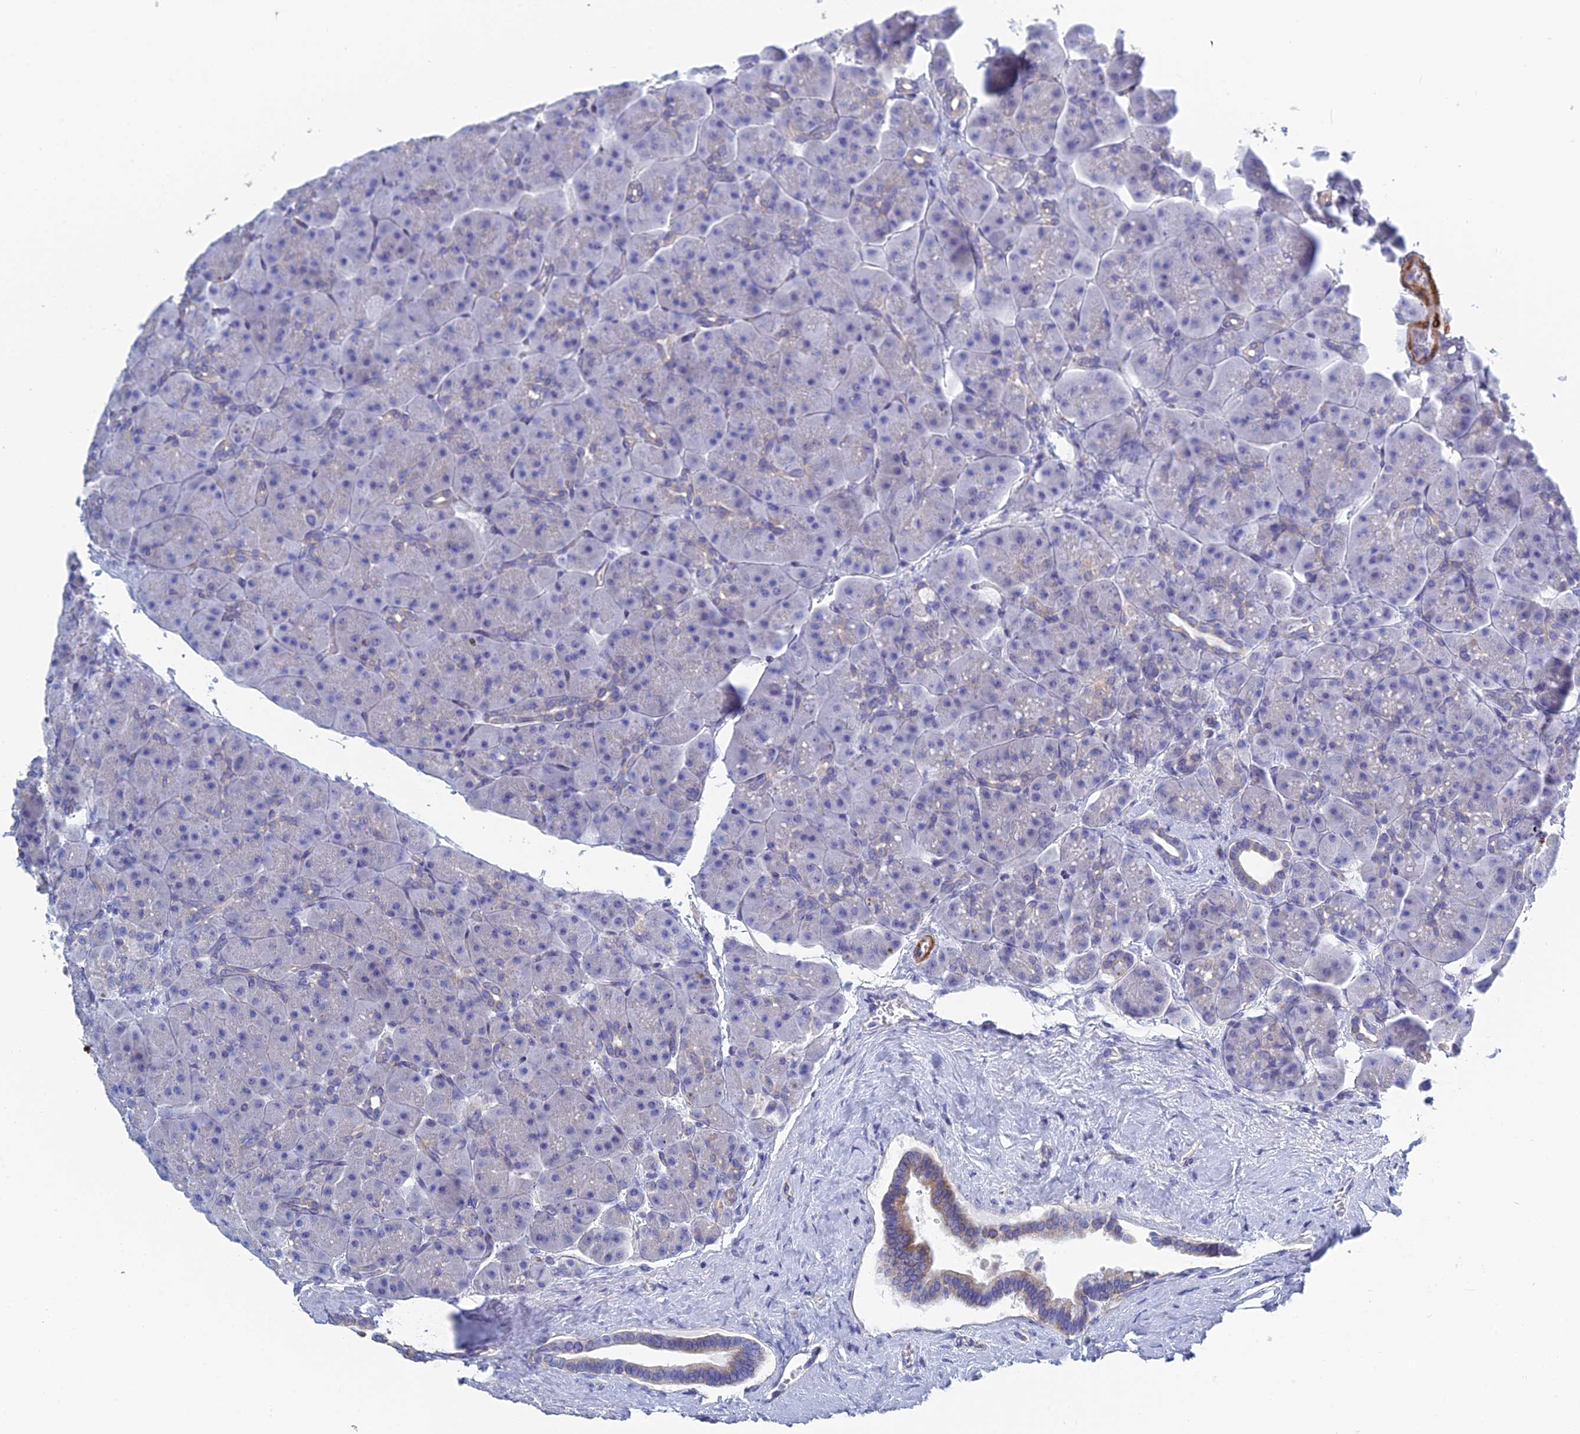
{"staining": {"intensity": "negative", "quantity": "none", "location": "none"}, "tissue": "pancreas", "cell_type": "Exocrine glandular cells", "image_type": "normal", "snomed": [{"axis": "morphology", "description": "Normal tissue, NOS"}, {"axis": "topography", "description": "Pancreas"}], "caption": "High magnification brightfield microscopy of unremarkable pancreas stained with DAB (3,3'-diaminobenzidine) (brown) and counterstained with hematoxylin (blue): exocrine glandular cells show no significant positivity. Brightfield microscopy of immunohistochemistry stained with DAB (3,3'-diaminobenzidine) (brown) and hematoxylin (blue), captured at high magnification.", "gene": "PCDHA8", "patient": {"sex": "male", "age": 66}}